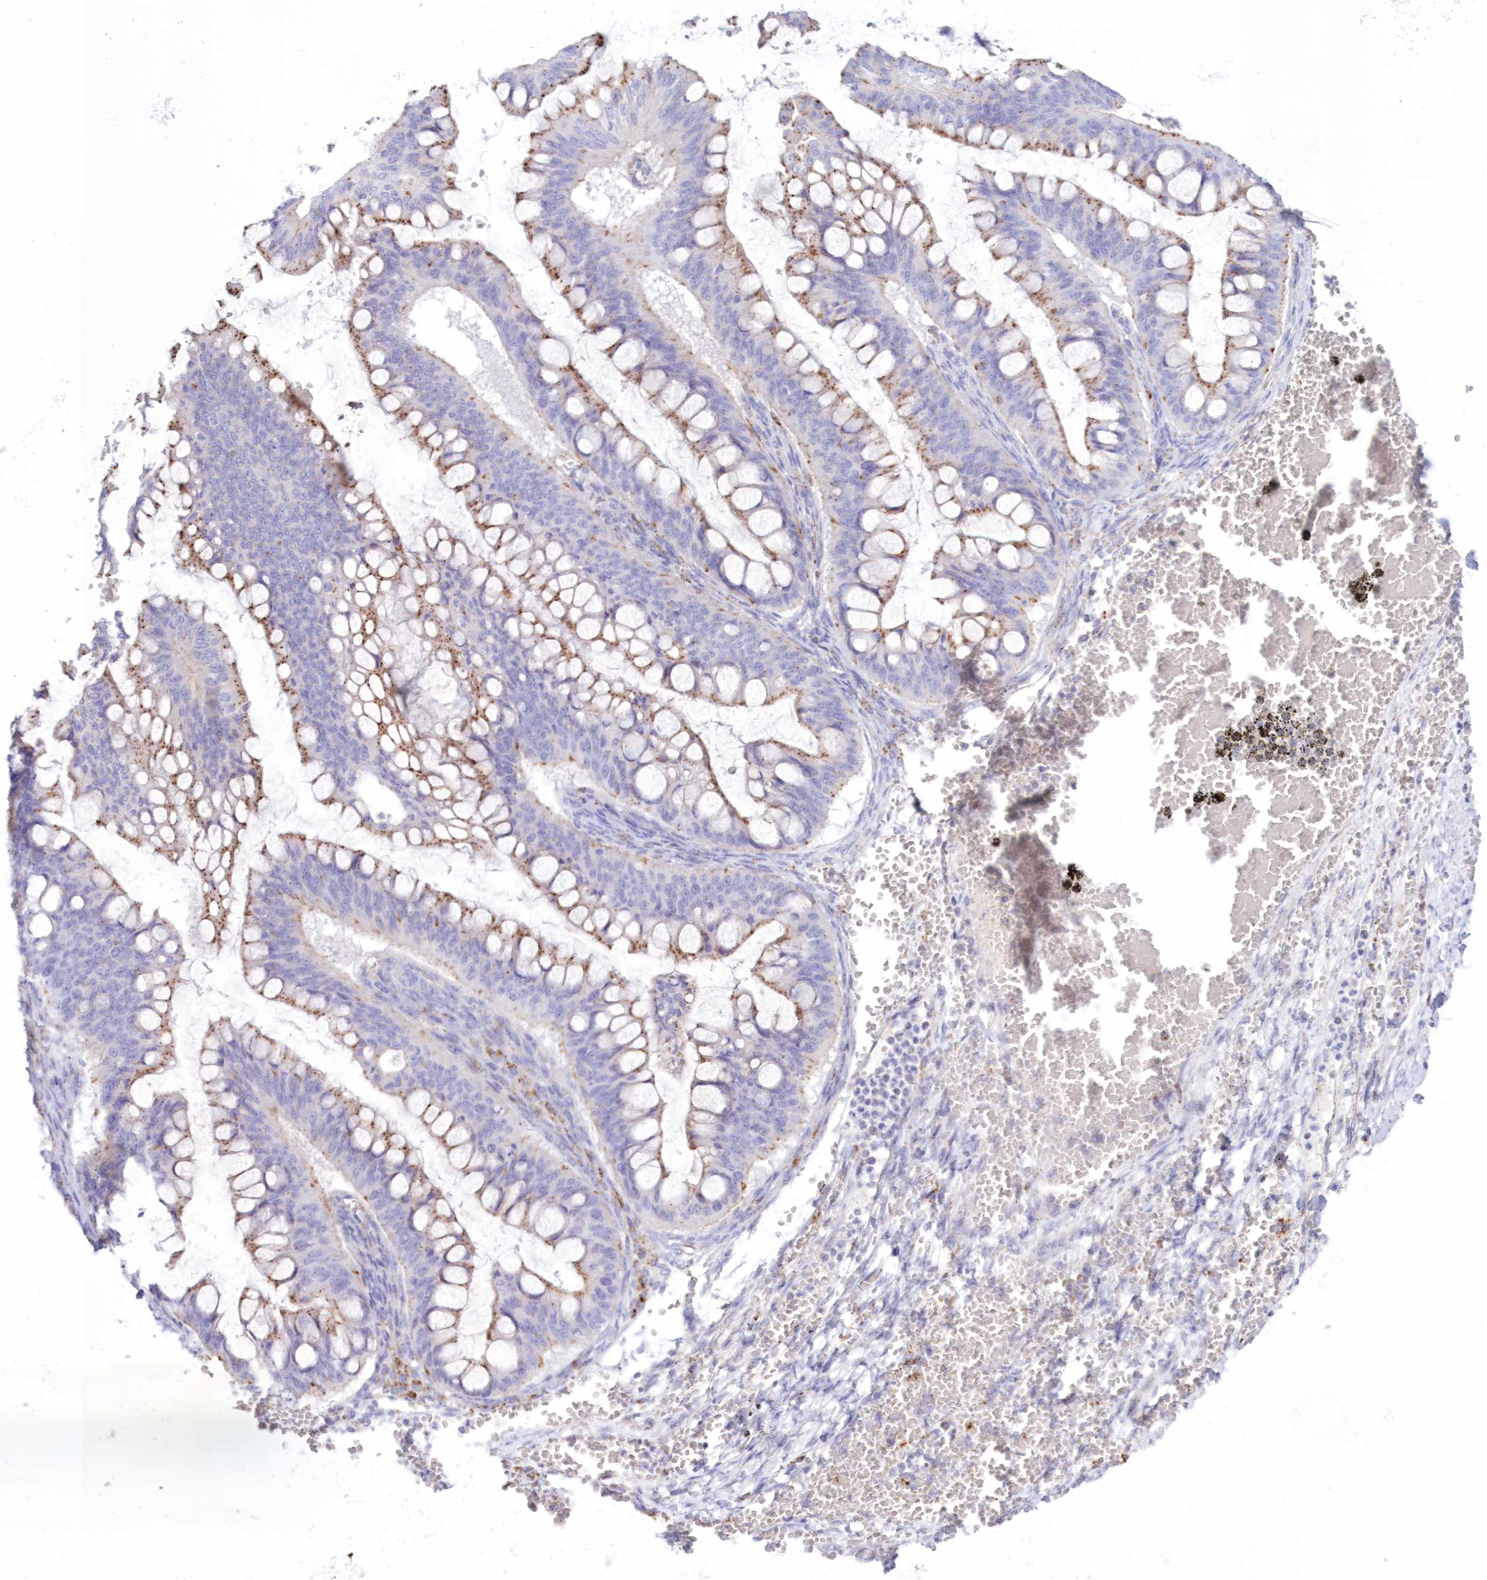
{"staining": {"intensity": "moderate", "quantity": ">75%", "location": "cytoplasmic/membranous"}, "tissue": "ovarian cancer", "cell_type": "Tumor cells", "image_type": "cancer", "snomed": [{"axis": "morphology", "description": "Cystadenocarcinoma, mucinous, NOS"}, {"axis": "topography", "description": "Ovary"}], "caption": "IHC photomicrograph of neoplastic tissue: mucinous cystadenocarcinoma (ovarian) stained using immunohistochemistry demonstrates medium levels of moderate protein expression localized specifically in the cytoplasmic/membranous of tumor cells, appearing as a cytoplasmic/membranous brown color.", "gene": "TPP1", "patient": {"sex": "female", "age": 73}}